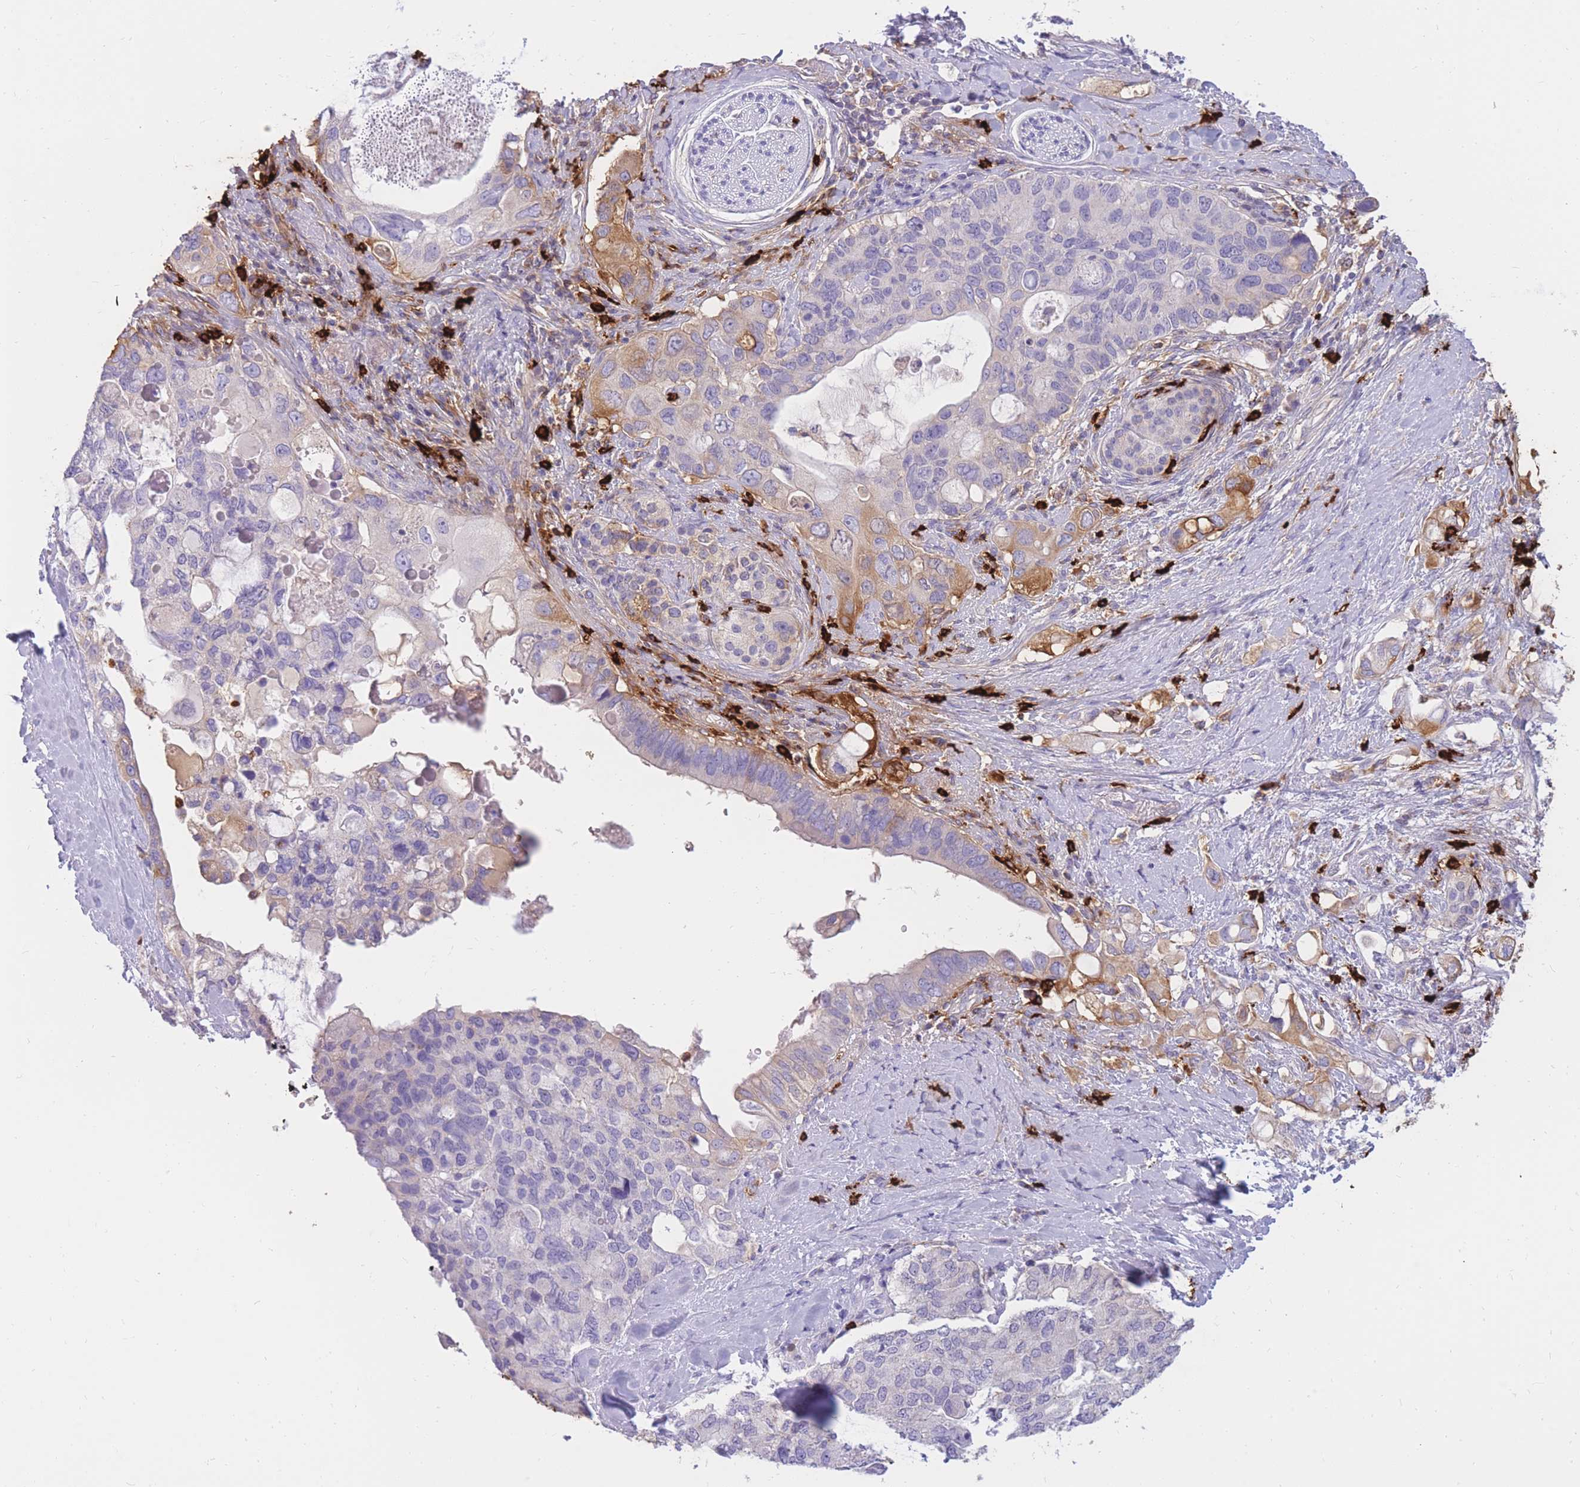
{"staining": {"intensity": "moderate", "quantity": "<25%", "location": "cytoplasmic/membranous"}, "tissue": "pancreatic cancer", "cell_type": "Tumor cells", "image_type": "cancer", "snomed": [{"axis": "morphology", "description": "Adenocarcinoma, NOS"}, {"axis": "topography", "description": "Pancreas"}], "caption": "Pancreatic adenocarcinoma stained for a protein (brown) shows moderate cytoplasmic/membranous positive expression in about <25% of tumor cells.", "gene": "TPSAB1", "patient": {"sex": "female", "age": 56}}